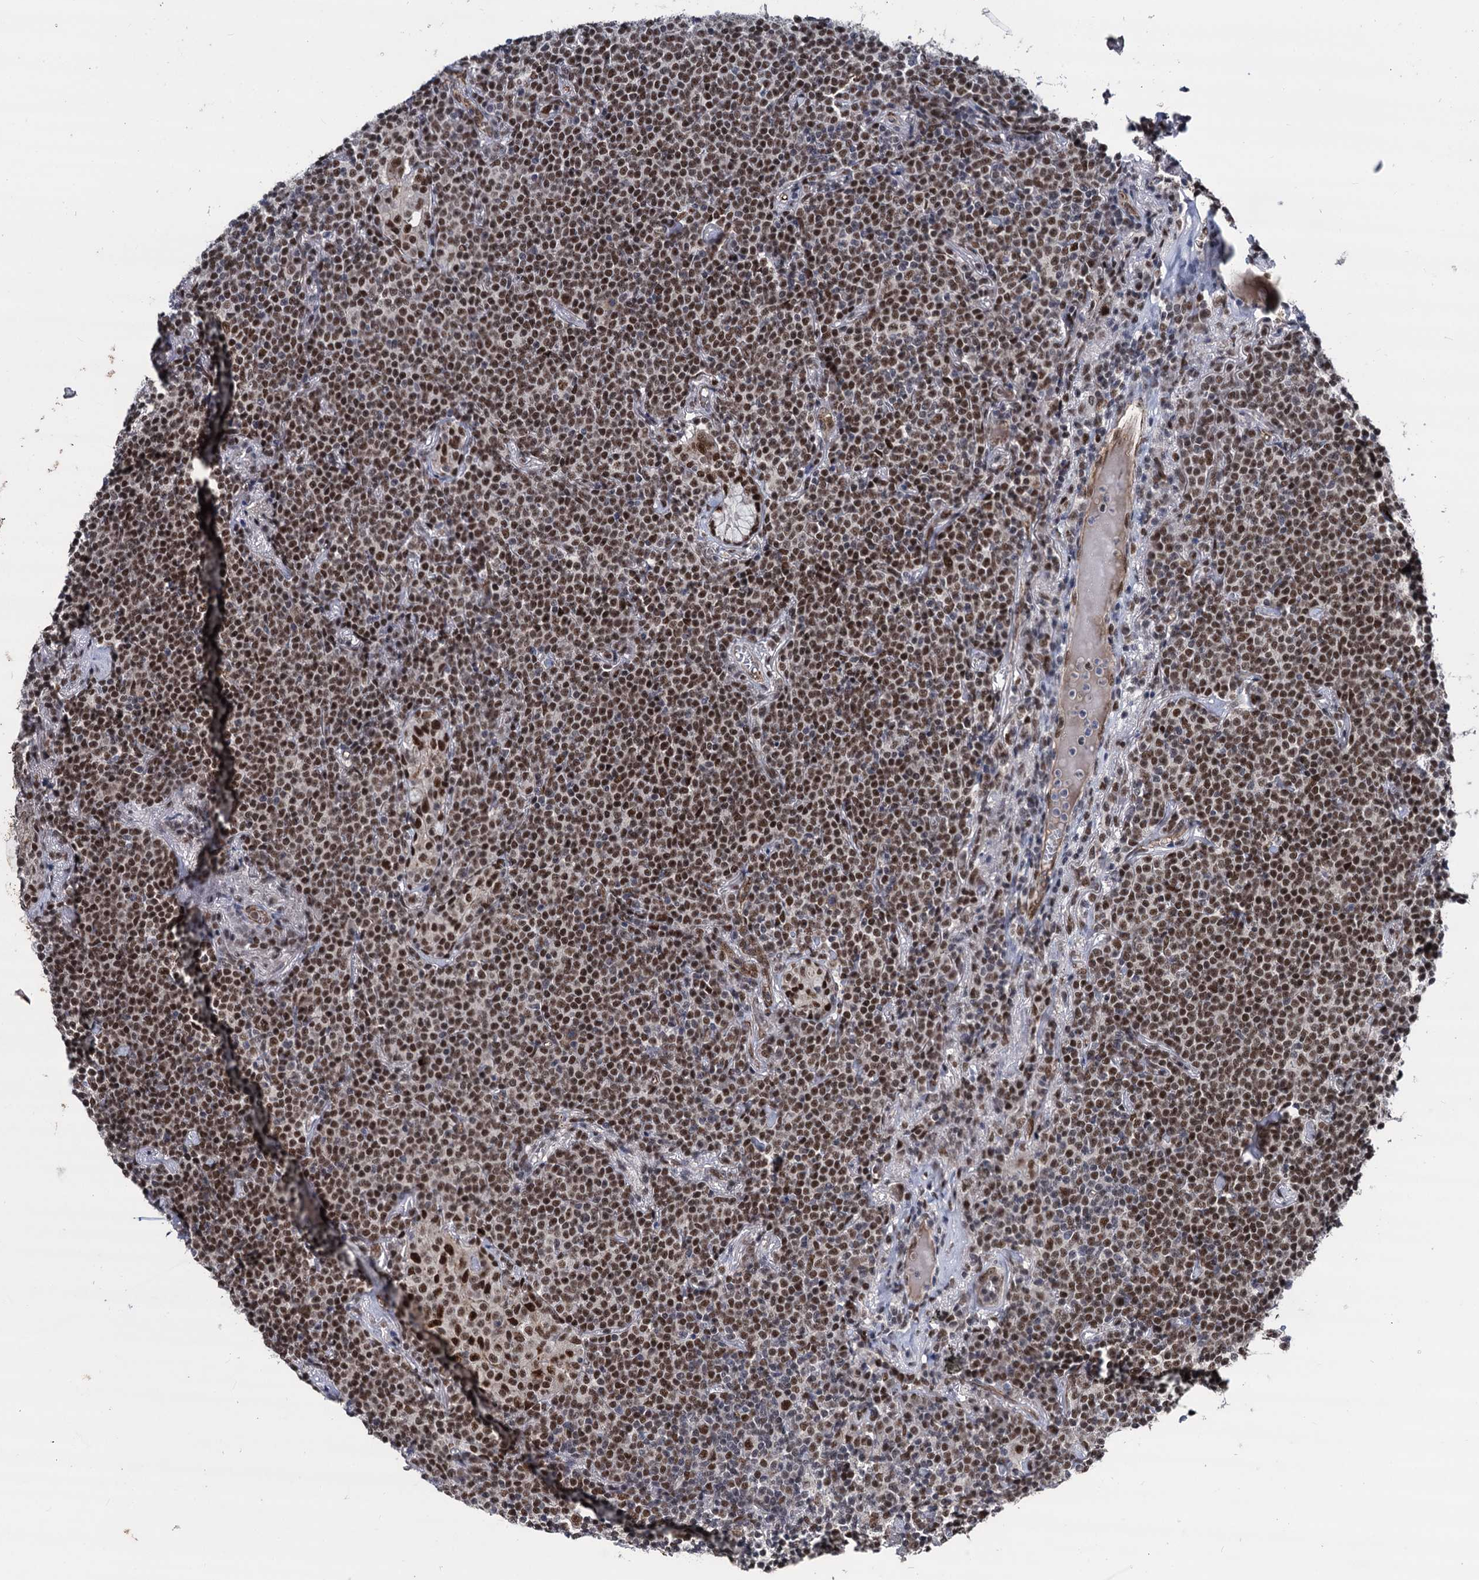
{"staining": {"intensity": "strong", "quantity": ">75%", "location": "nuclear"}, "tissue": "lymphoma", "cell_type": "Tumor cells", "image_type": "cancer", "snomed": [{"axis": "morphology", "description": "Malignant lymphoma, non-Hodgkin's type, Low grade"}, {"axis": "topography", "description": "Lung"}], "caption": "Lymphoma stained with a brown dye reveals strong nuclear positive staining in approximately >75% of tumor cells.", "gene": "GALNT11", "patient": {"sex": "female", "age": 71}}